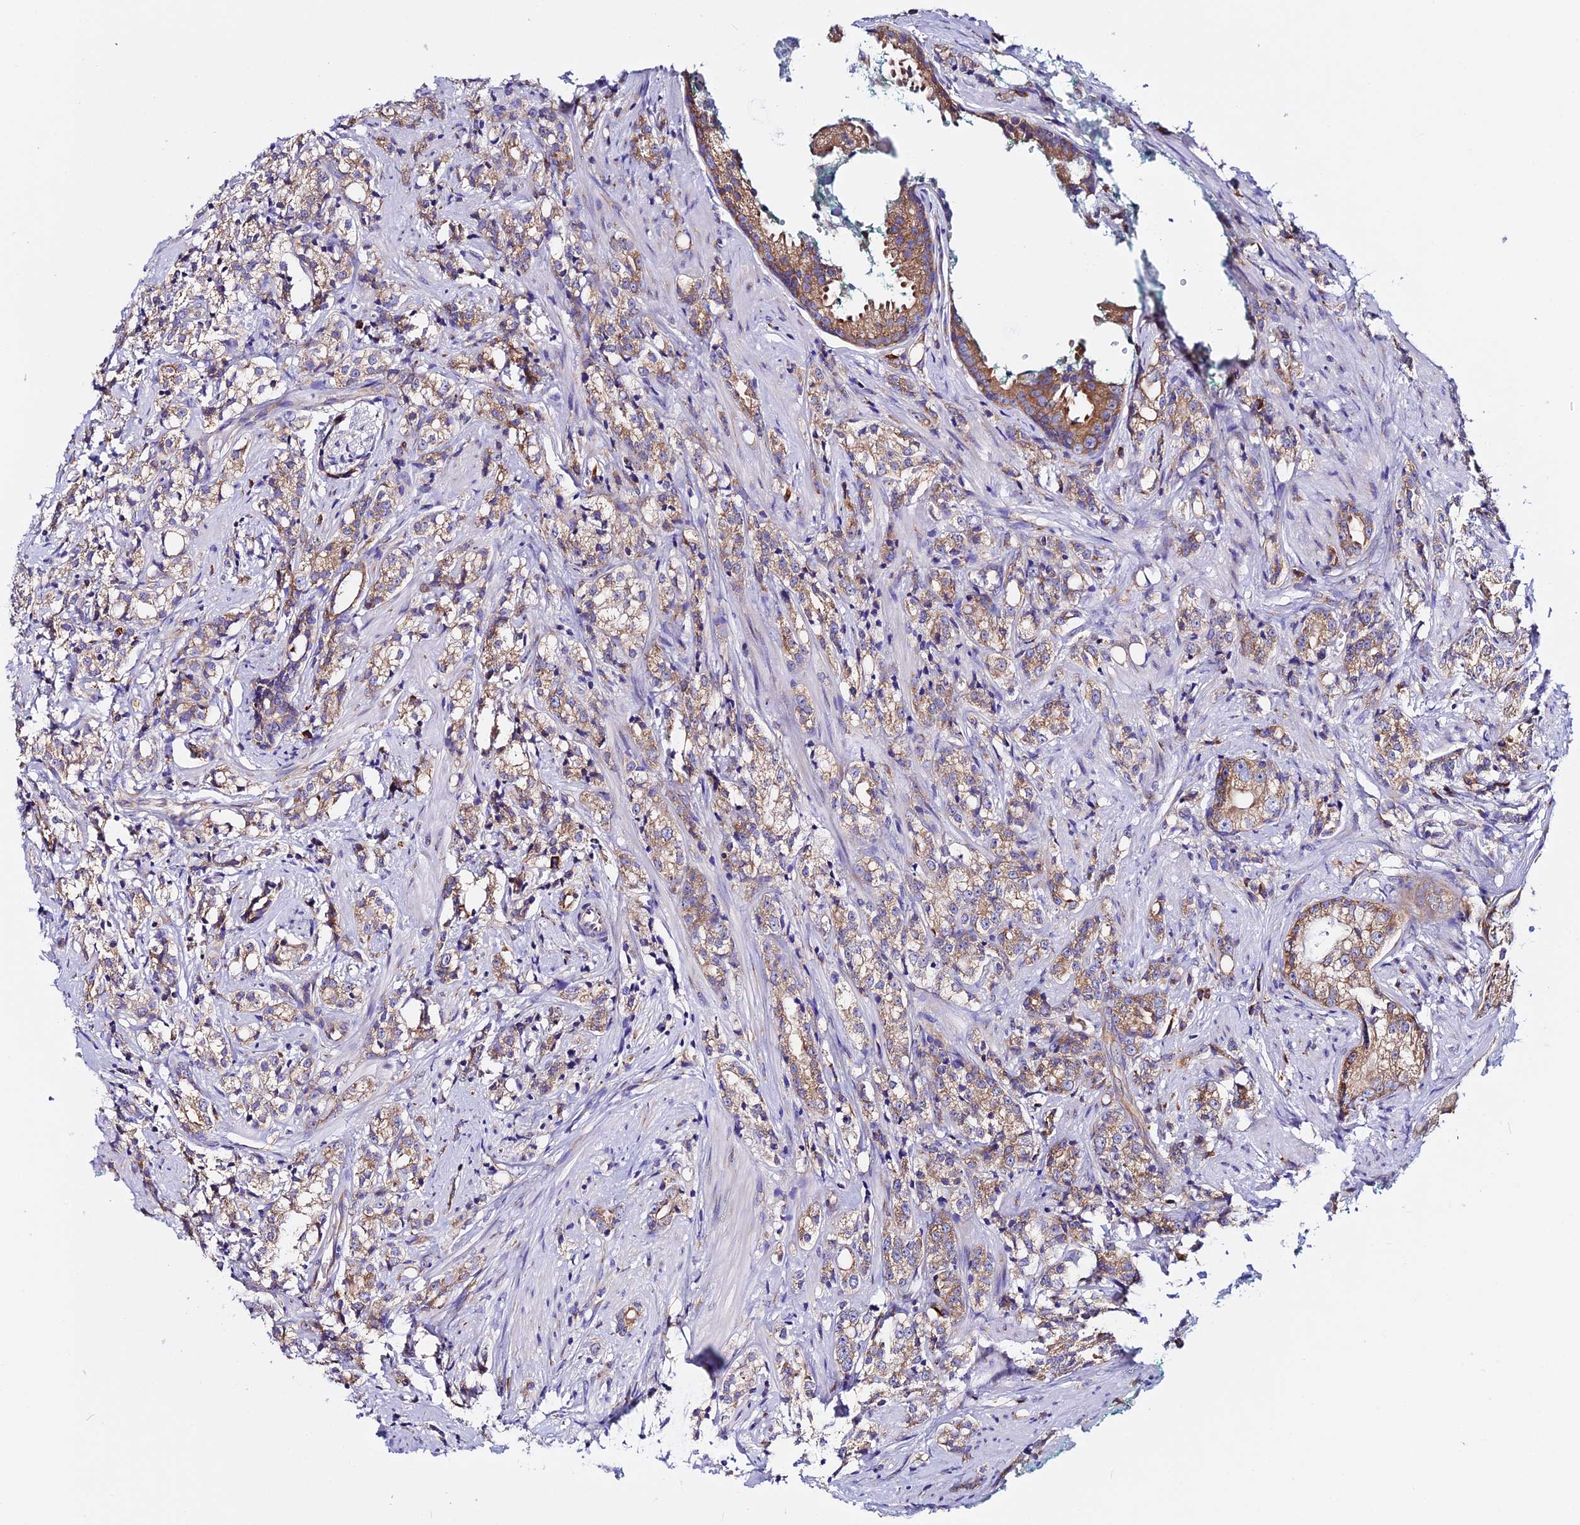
{"staining": {"intensity": "moderate", "quantity": ">75%", "location": "cytoplasmic/membranous"}, "tissue": "prostate cancer", "cell_type": "Tumor cells", "image_type": "cancer", "snomed": [{"axis": "morphology", "description": "Adenocarcinoma, High grade"}, {"axis": "topography", "description": "Prostate"}], "caption": "Immunohistochemistry (IHC) (DAB (3,3'-diaminobenzidine)) staining of prostate high-grade adenocarcinoma exhibits moderate cytoplasmic/membranous protein expression in about >75% of tumor cells.", "gene": "EEF1G", "patient": {"sex": "male", "age": 69}}